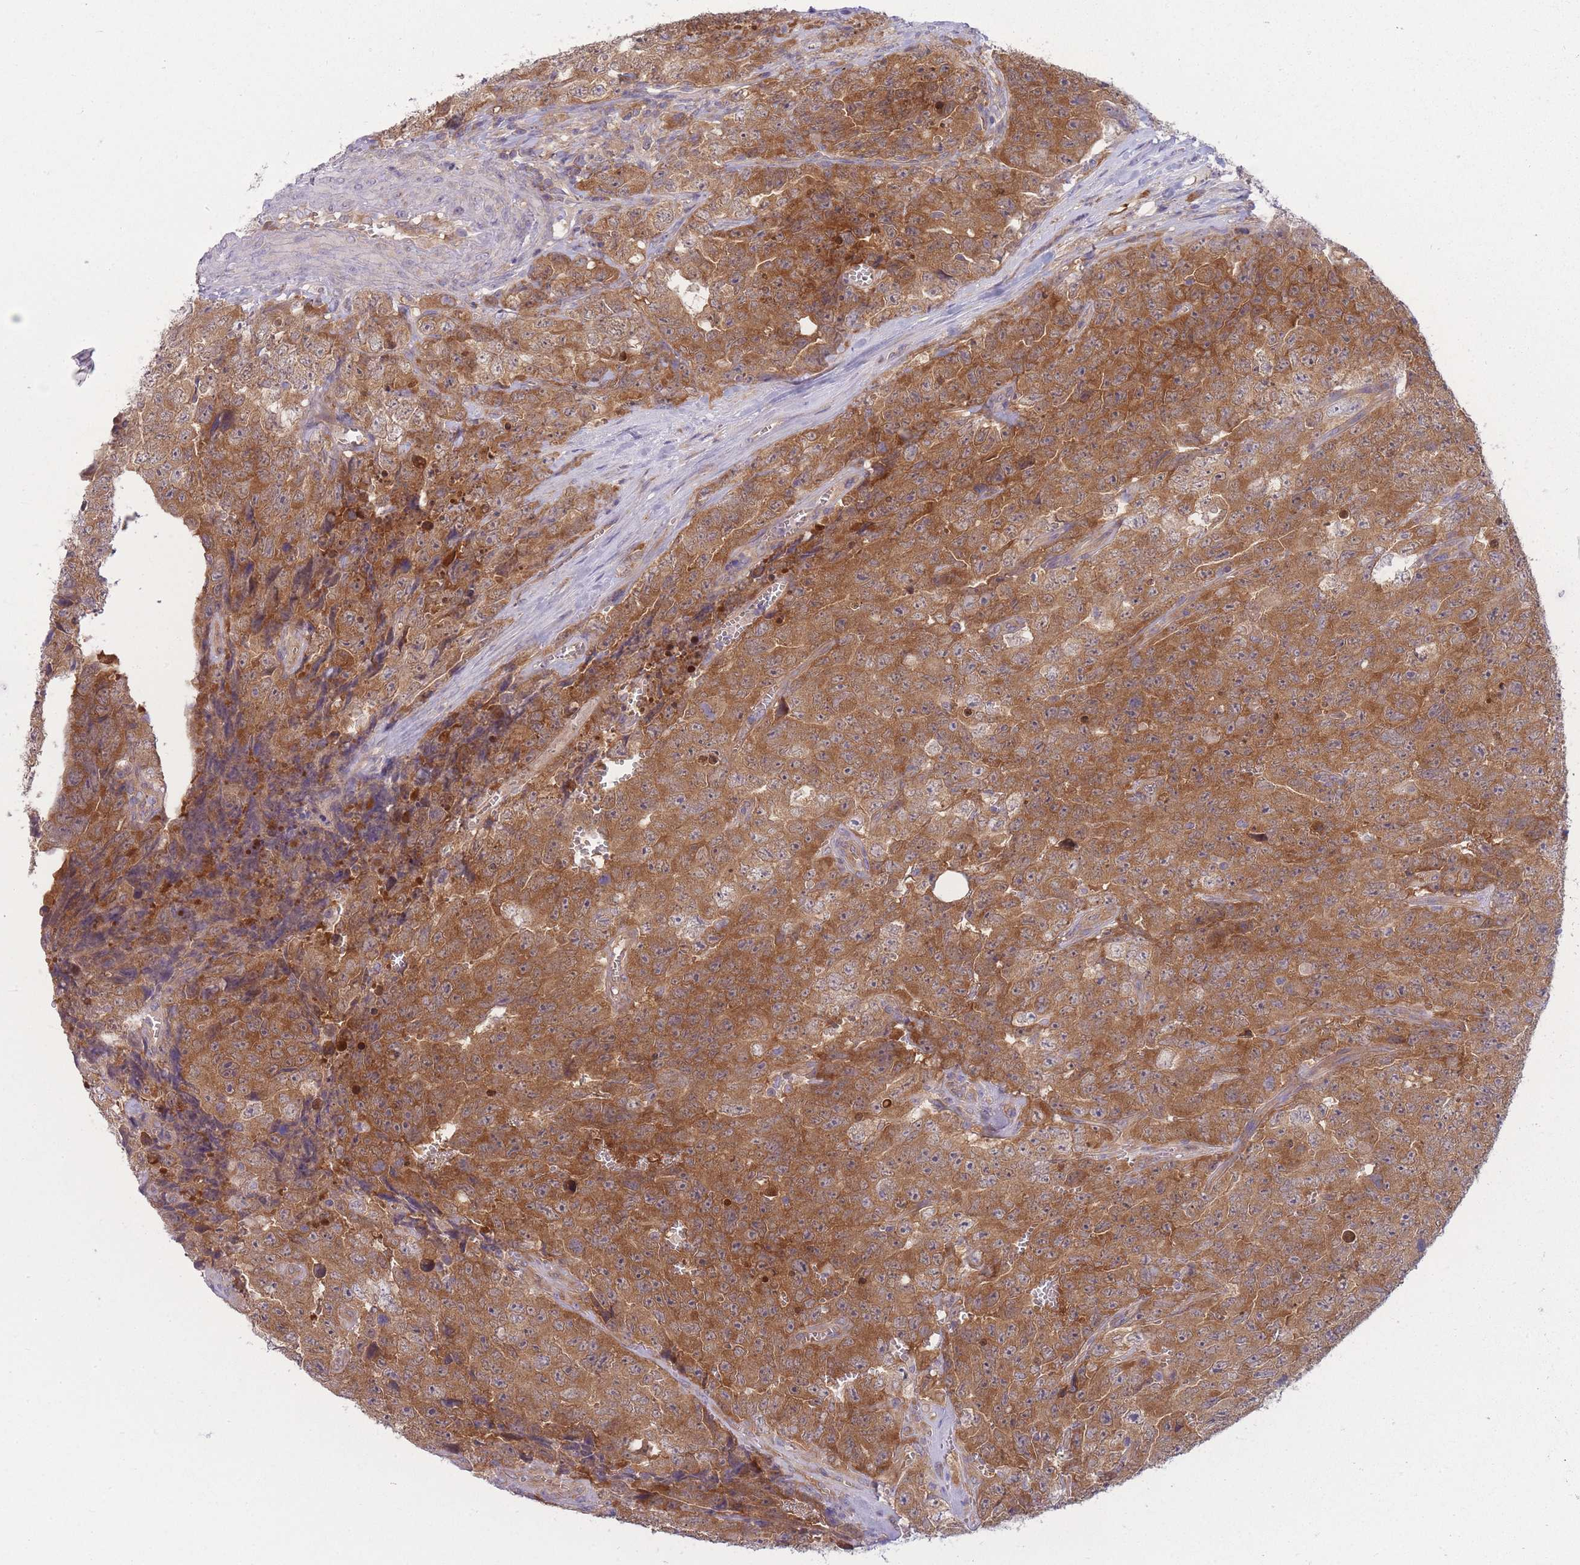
{"staining": {"intensity": "moderate", "quantity": ">75%", "location": "cytoplasmic/membranous"}, "tissue": "testis cancer", "cell_type": "Tumor cells", "image_type": "cancer", "snomed": [{"axis": "morphology", "description": "Seminoma, NOS"}, {"axis": "morphology", "description": "Teratoma, malignant, NOS"}, {"axis": "topography", "description": "Testis"}], "caption": "Immunohistochemical staining of human testis cancer (malignant teratoma) reveals medium levels of moderate cytoplasmic/membranous protein staining in about >75% of tumor cells.", "gene": "PFDN6", "patient": {"sex": "male", "age": 34}}